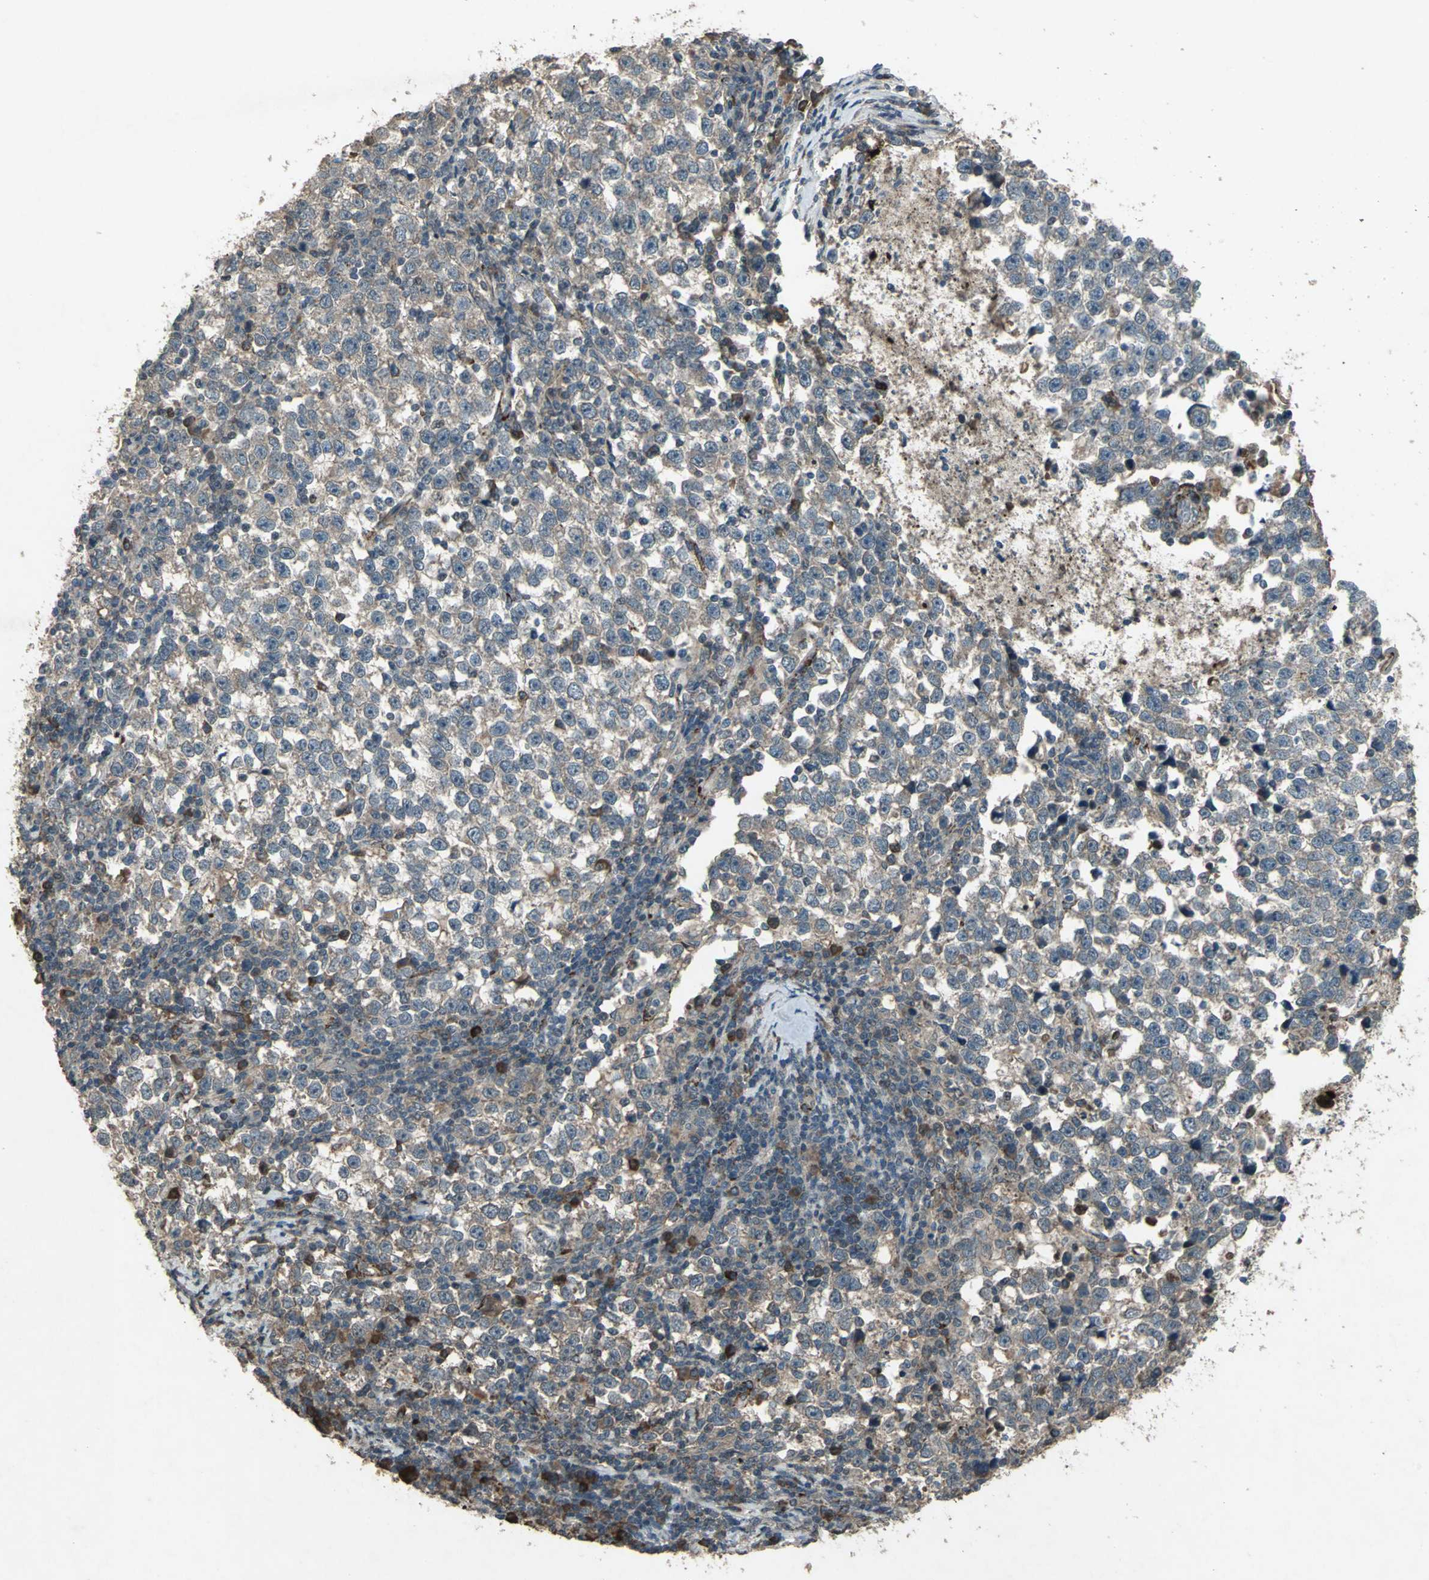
{"staining": {"intensity": "weak", "quantity": ">75%", "location": "cytoplasmic/membranous"}, "tissue": "testis cancer", "cell_type": "Tumor cells", "image_type": "cancer", "snomed": [{"axis": "morphology", "description": "Seminoma, NOS"}, {"axis": "topography", "description": "Testis"}], "caption": "Immunohistochemistry (IHC) of human testis cancer (seminoma) exhibits low levels of weak cytoplasmic/membranous expression in about >75% of tumor cells.", "gene": "SEPTIN4", "patient": {"sex": "male", "age": 43}}